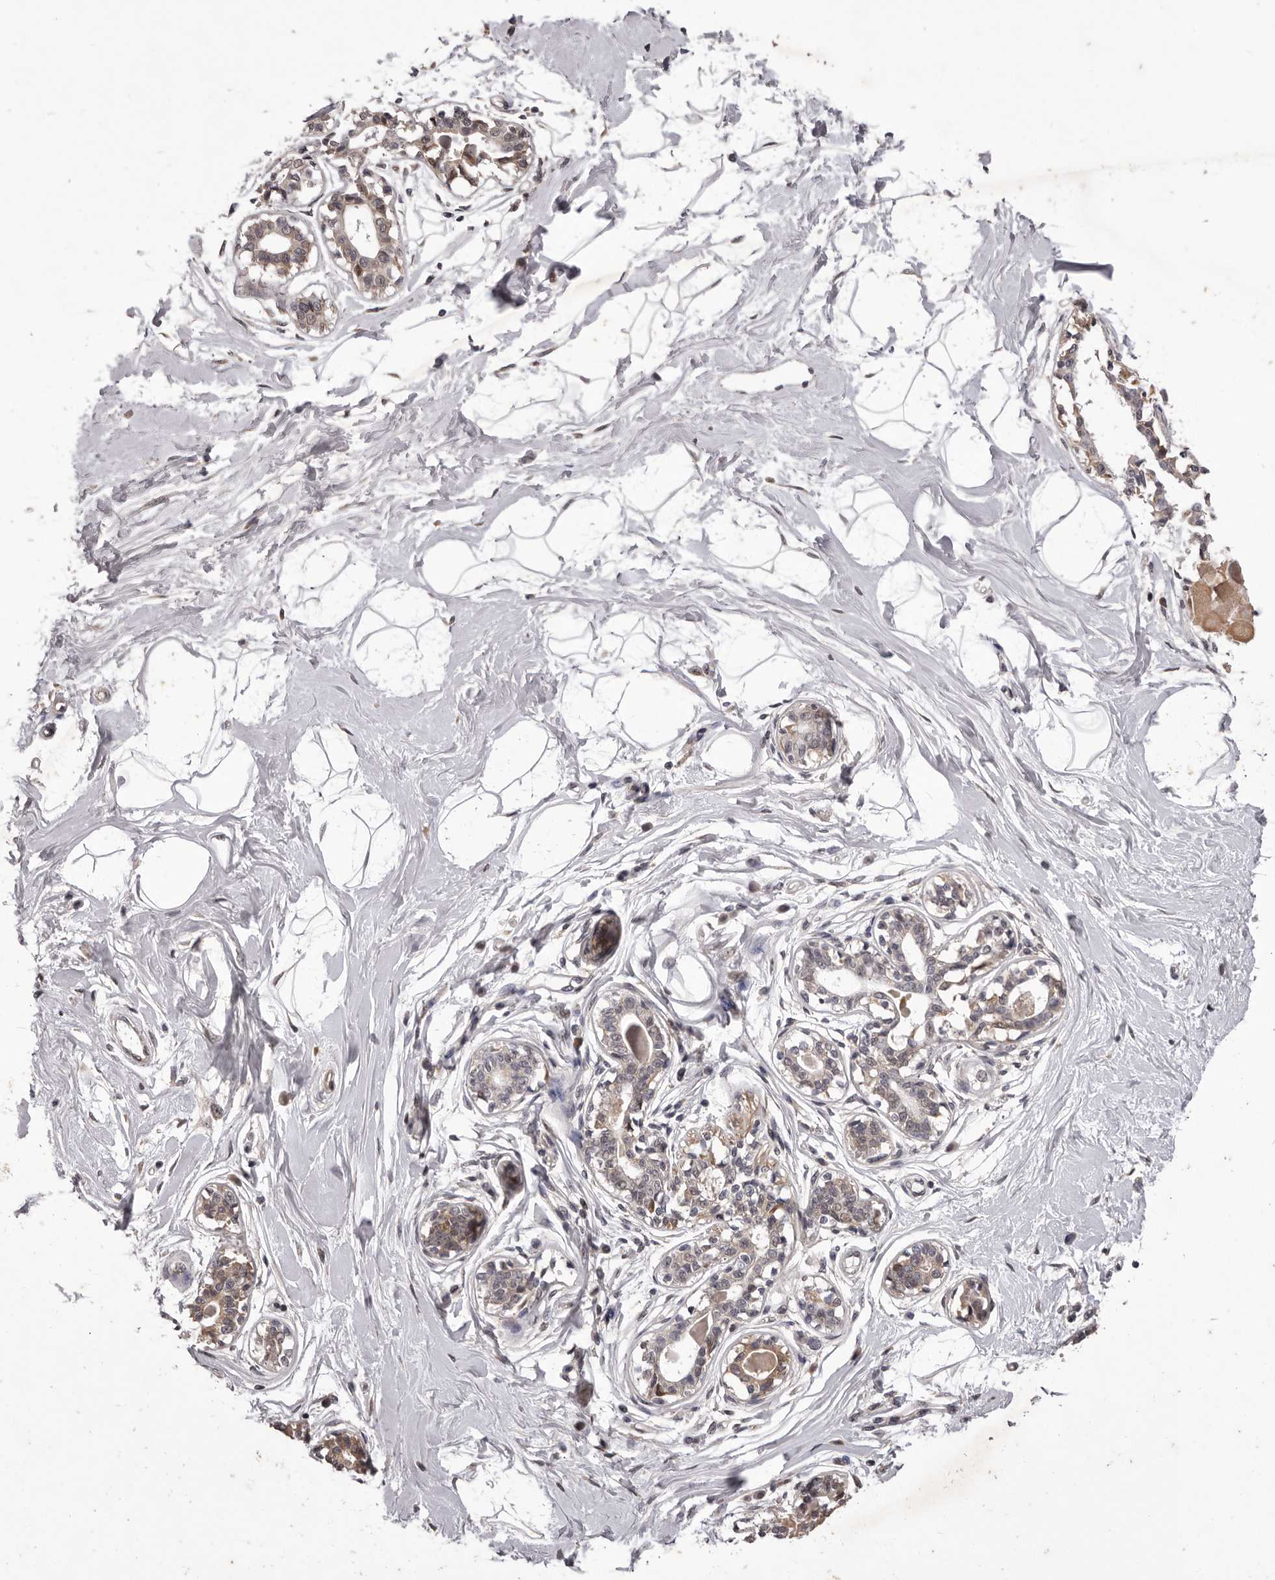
{"staining": {"intensity": "negative", "quantity": "none", "location": "none"}, "tissue": "breast", "cell_type": "Adipocytes", "image_type": "normal", "snomed": [{"axis": "morphology", "description": "Normal tissue, NOS"}, {"axis": "topography", "description": "Breast"}], "caption": "A photomicrograph of human breast is negative for staining in adipocytes. The staining is performed using DAB (3,3'-diaminobenzidine) brown chromogen with nuclei counter-stained in using hematoxylin.", "gene": "CELF3", "patient": {"sex": "female", "age": 45}}